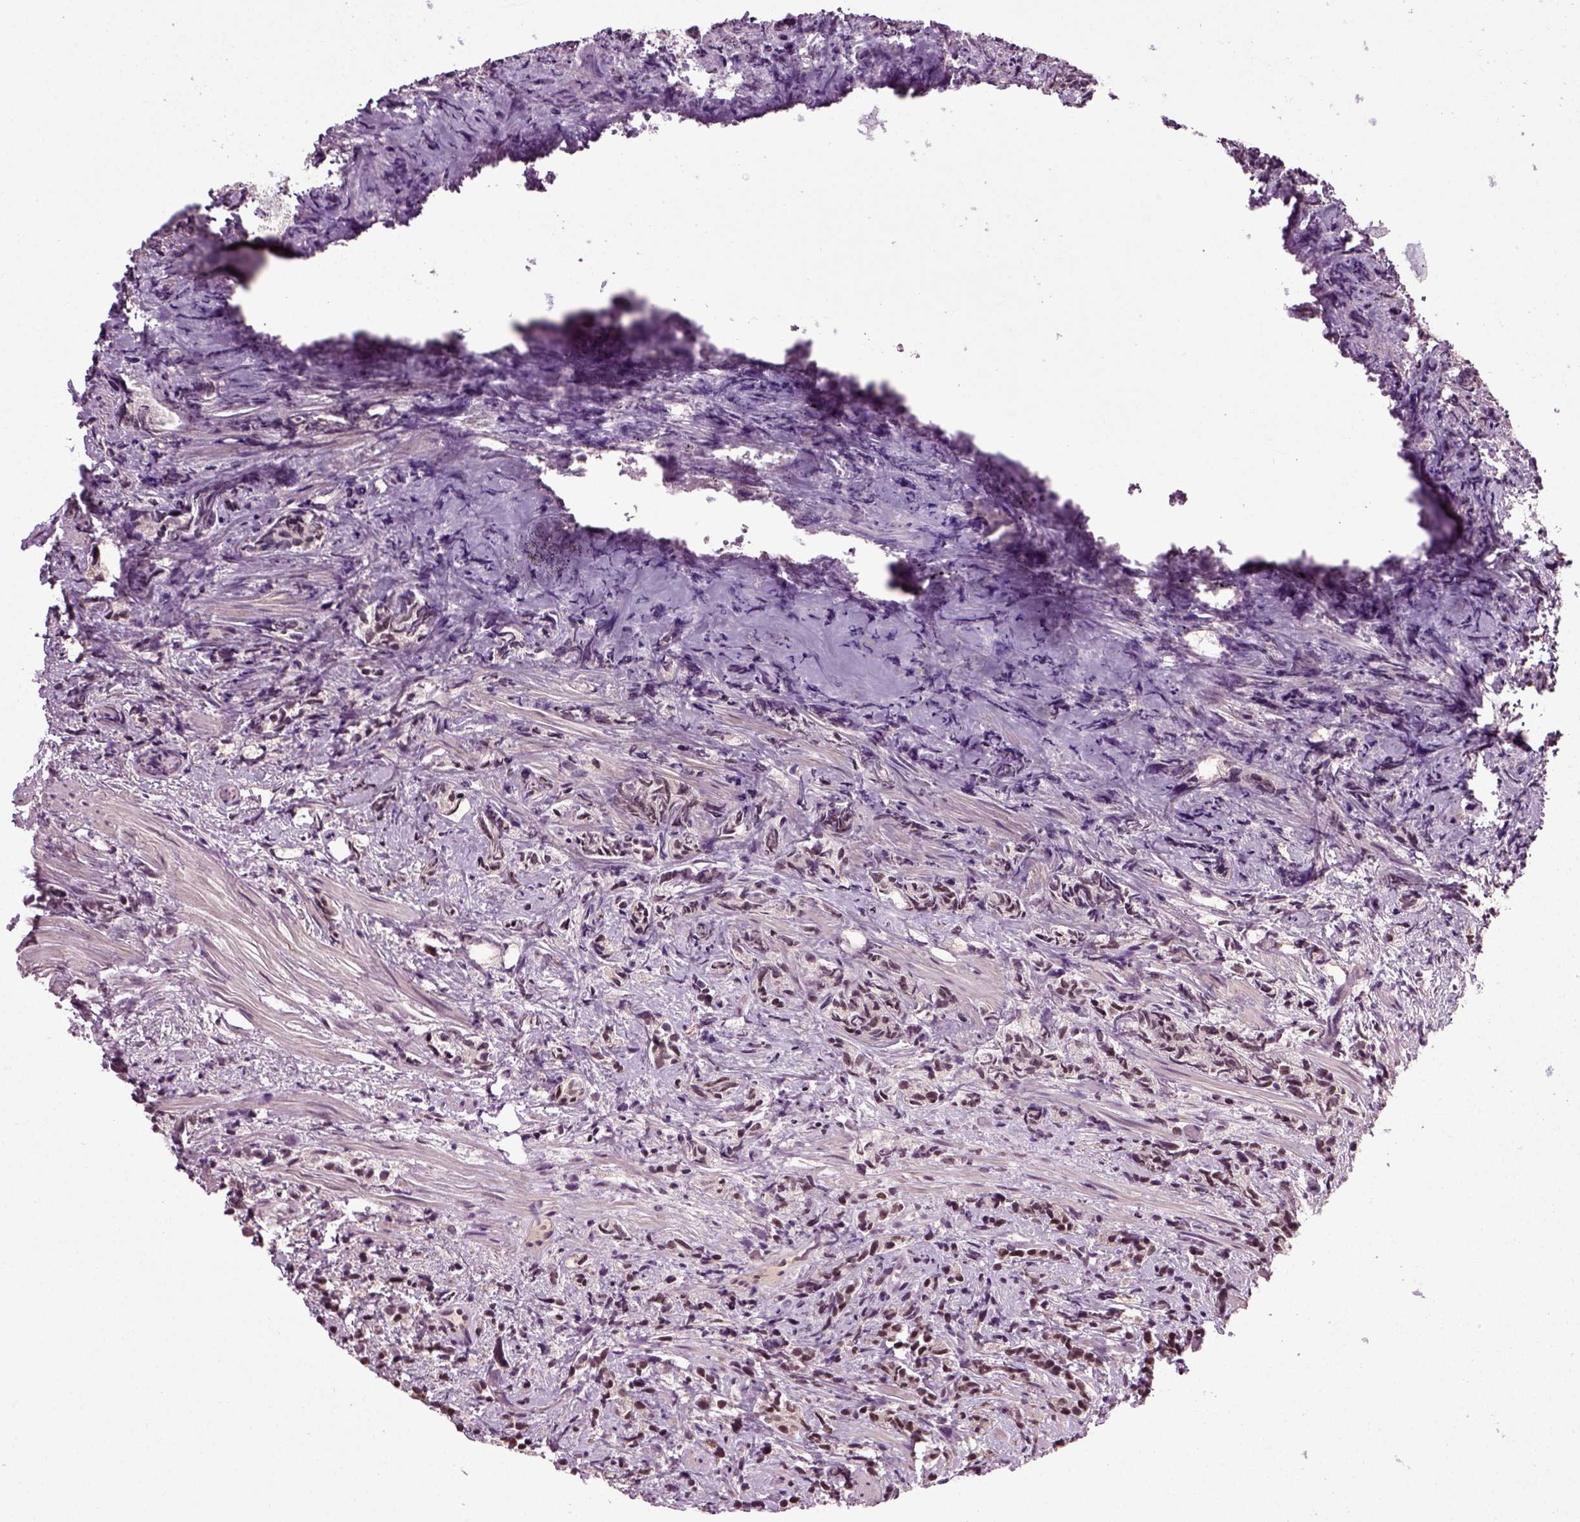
{"staining": {"intensity": "strong", "quantity": "<25%", "location": "nuclear"}, "tissue": "prostate cancer", "cell_type": "Tumor cells", "image_type": "cancer", "snomed": [{"axis": "morphology", "description": "Adenocarcinoma, High grade"}, {"axis": "topography", "description": "Prostate"}], "caption": "Tumor cells demonstrate medium levels of strong nuclear staining in about <25% of cells in prostate cancer (high-grade adenocarcinoma). (IHC, brightfield microscopy, high magnification).", "gene": "RCOR3", "patient": {"sex": "male", "age": 53}}